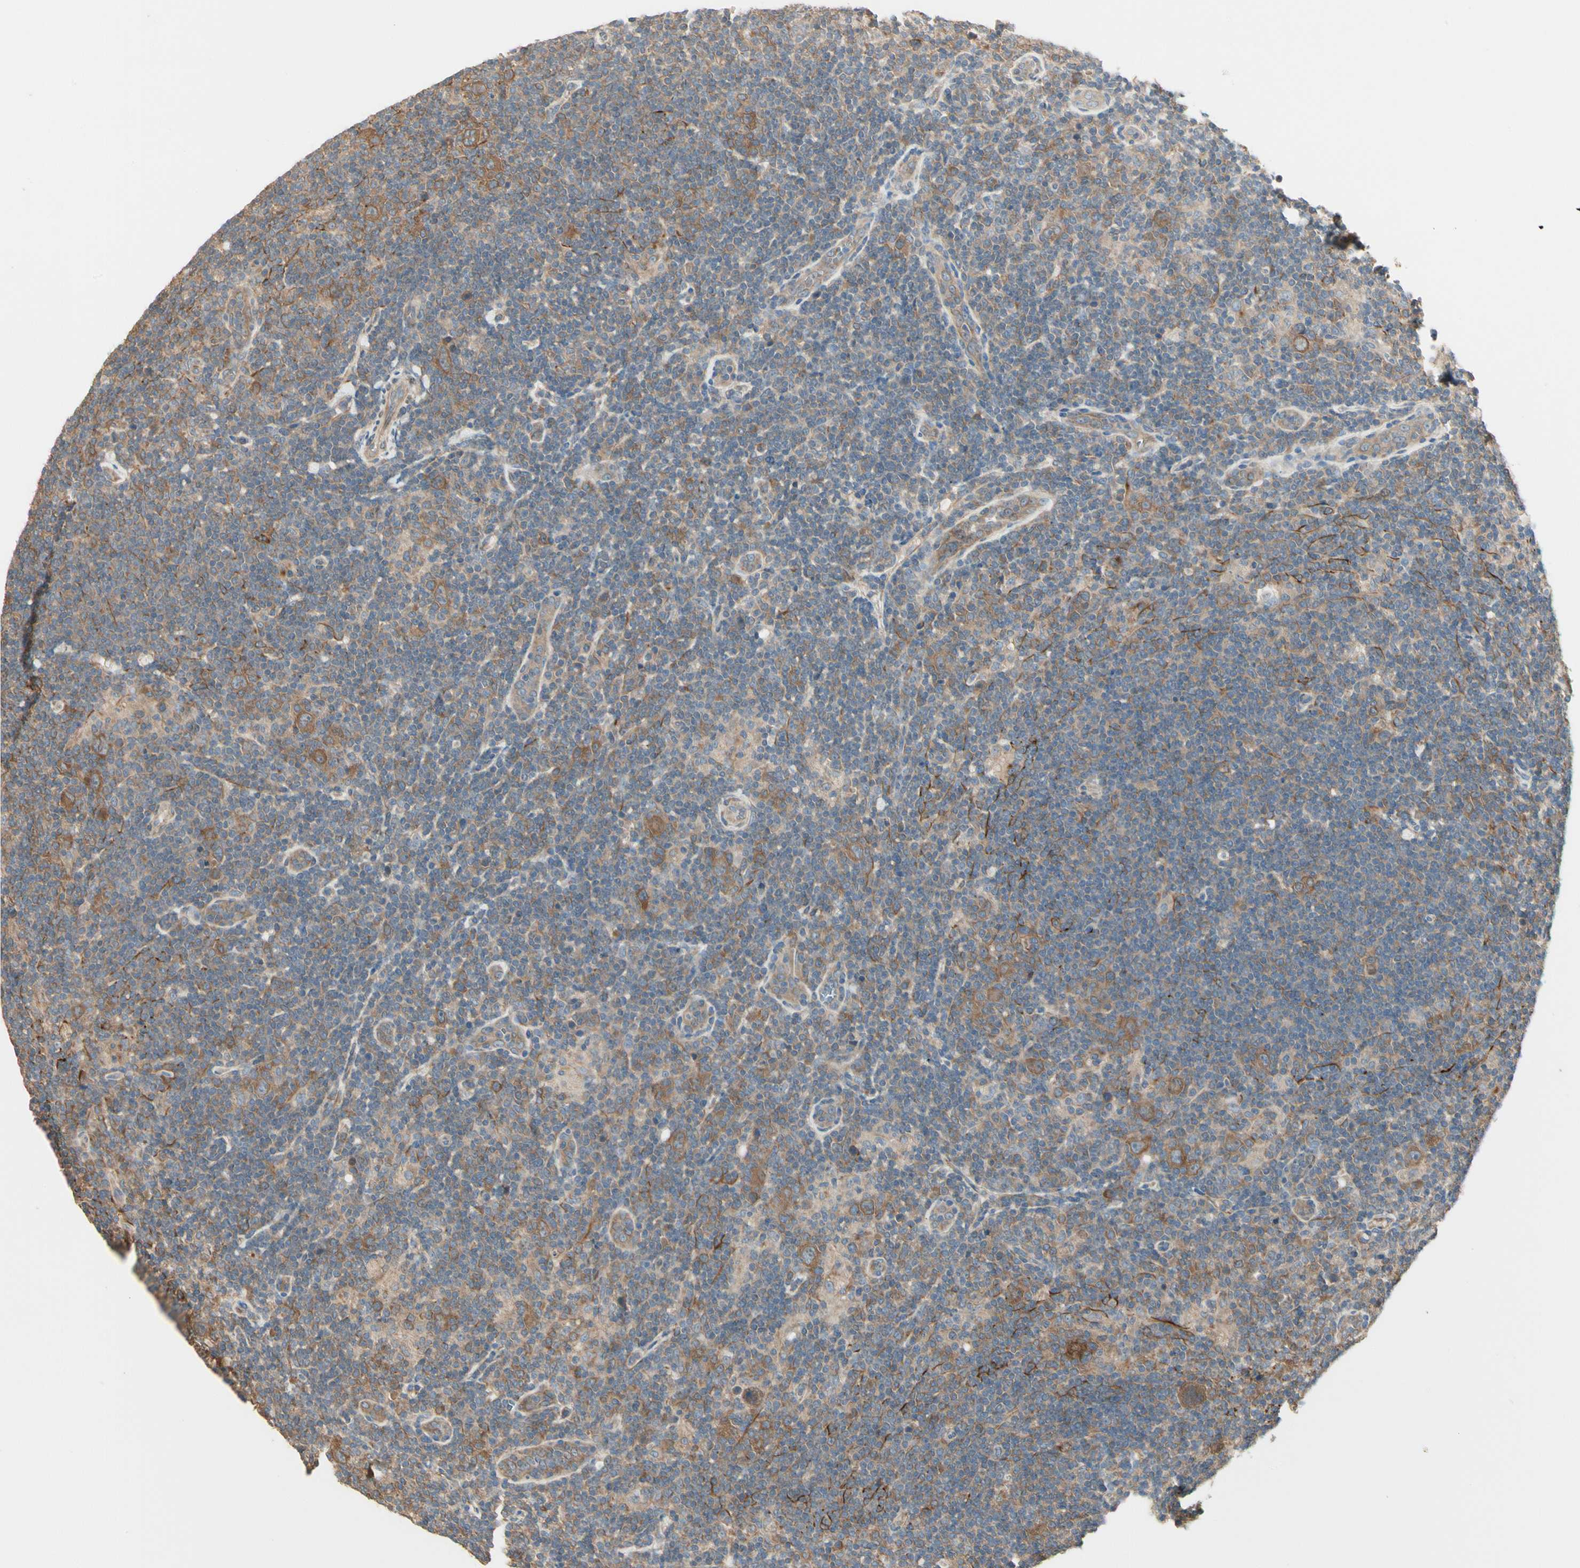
{"staining": {"intensity": "strong", "quantity": ">75%", "location": "cytoplasmic/membranous"}, "tissue": "lymphoma", "cell_type": "Tumor cells", "image_type": "cancer", "snomed": [{"axis": "morphology", "description": "Hodgkin's disease, NOS"}, {"axis": "topography", "description": "Lymph node"}], "caption": "Protein expression analysis of lymphoma displays strong cytoplasmic/membranous expression in approximately >75% of tumor cells. The protein is stained brown, and the nuclei are stained in blue (DAB (3,3'-diaminobenzidine) IHC with brightfield microscopy, high magnification).", "gene": "IRAG1", "patient": {"sex": "female", "age": 57}}